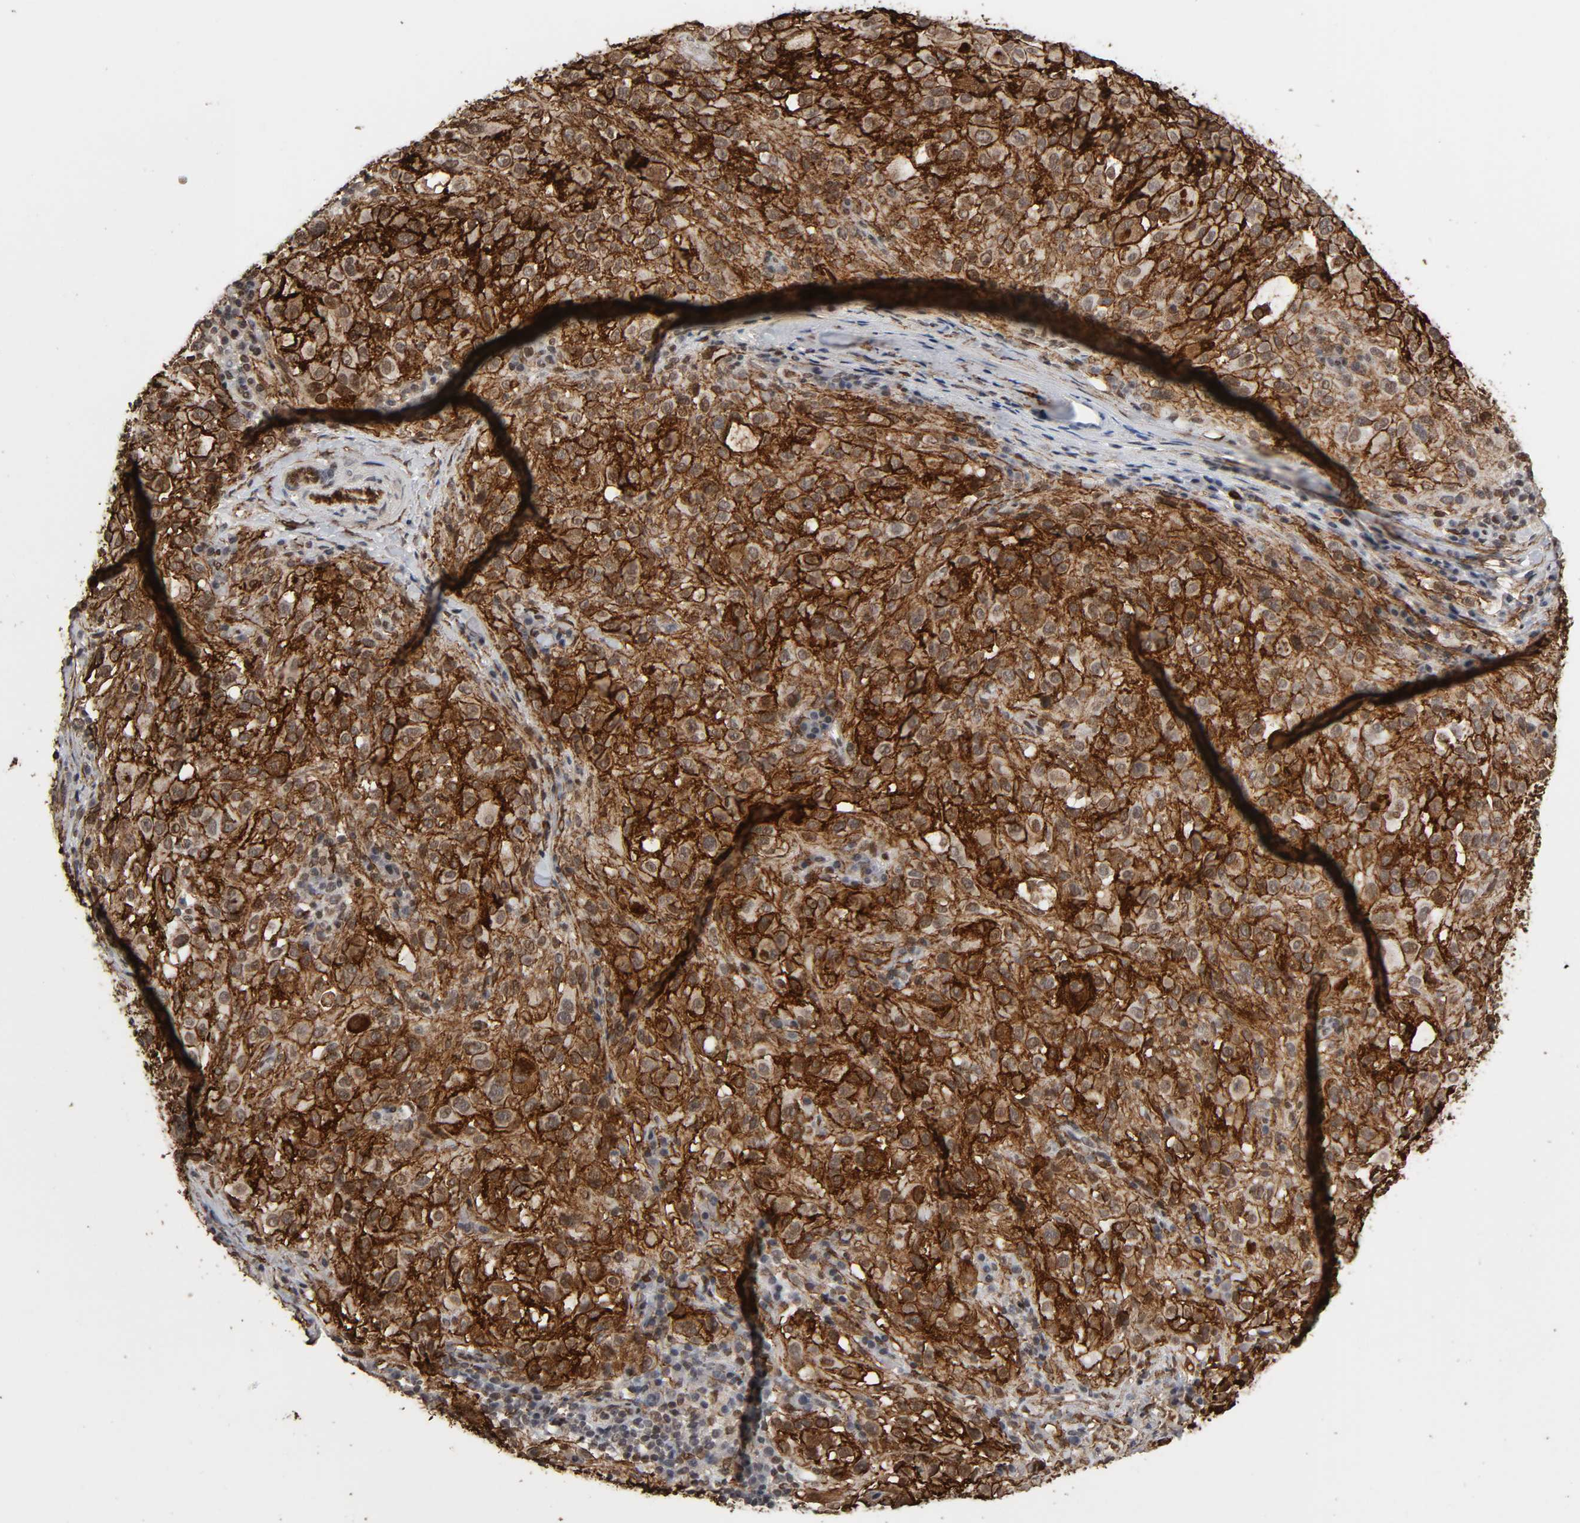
{"staining": {"intensity": "strong", "quantity": "25%-75%", "location": "cytoplasmic/membranous,nuclear"}, "tissue": "melanoma", "cell_type": "Tumor cells", "image_type": "cancer", "snomed": [{"axis": "morphology", "description": "Necrosis, NOS"}, {"axis": "morphology", "description": "Malignant melanoma, NOS"}, {"axis": "topography", "description": "Skin"}], "caption": "High-magnification brightfield microscopy of melanoma stained with DAB (3,3'-diaminobenzidine) (brown) and counterstained with hematoxylin (blue). tumor cells exhibit strong cytoplasmic/membranous and nuclear positivity is present in approximately25%-75% of cells.", "gene": "AHNAK2", "patient": {"sex": "female", "age": 87}}